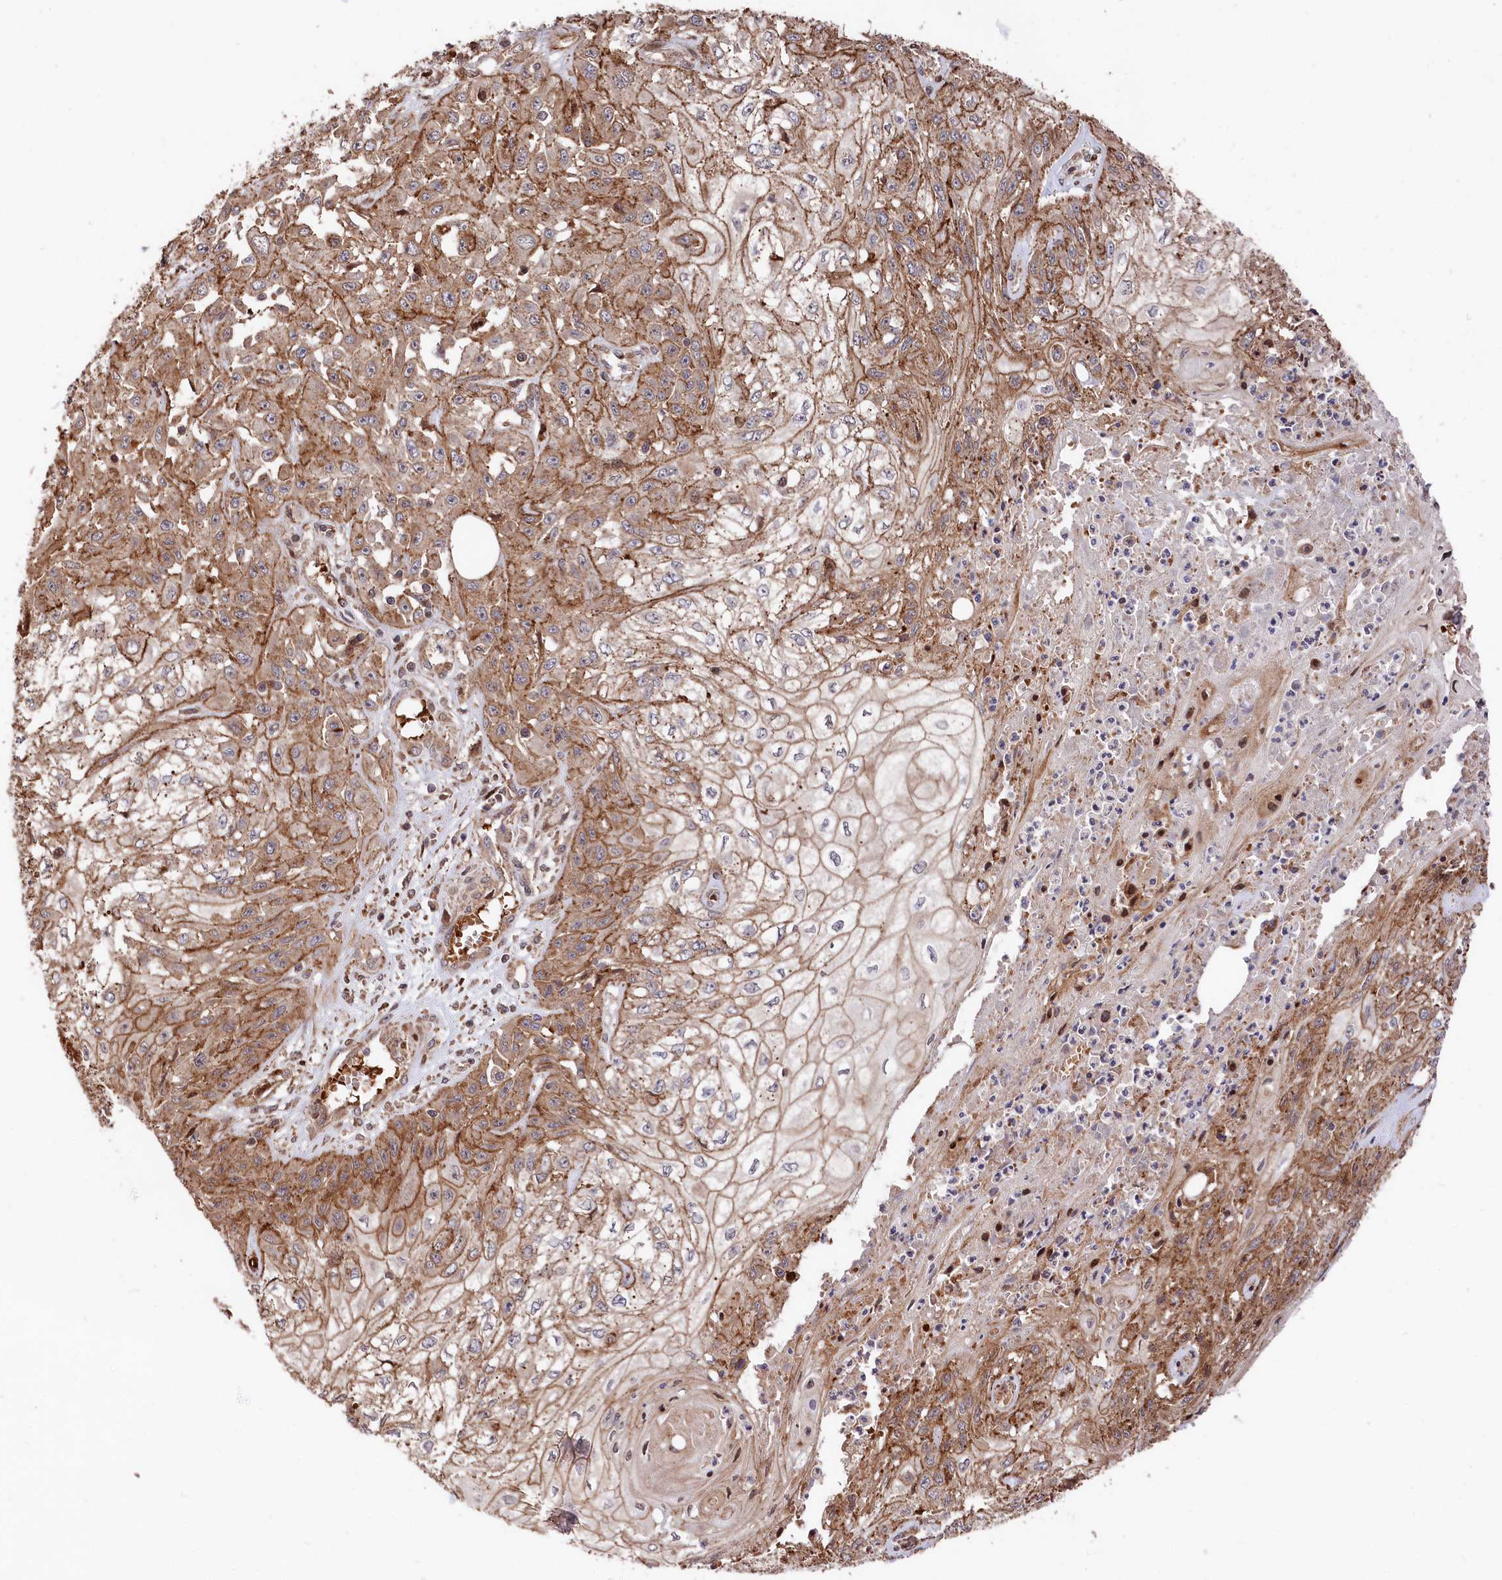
{"staining": {"intensity": "moderate", "quantity": ">75%", "location": "cytoplasmic/membranous"}, "tissue": "skin cancer", "cell_type": "Tumor cells", "image_type": "cancer", "snomed": [{"axis": "morphology", "description": "Squamous cell carcinoma, NOS"}, {"axis": "morphology", "description": "Squamous cell carcinoma, metastatic, NOS"}, {"axis": "topography", "description": "Skin"}, {"axis": "topography", "description": "Lymph node"}], "caption": "A photomicrograph of metastatic squamous cell carcinoma (skin) stained for a protein reveals moderate cytoplasmic/membranous brown staining in tumor cells.", "gene": "TNKS1BP1", "patient": {"sex": "male", "age": 75}}